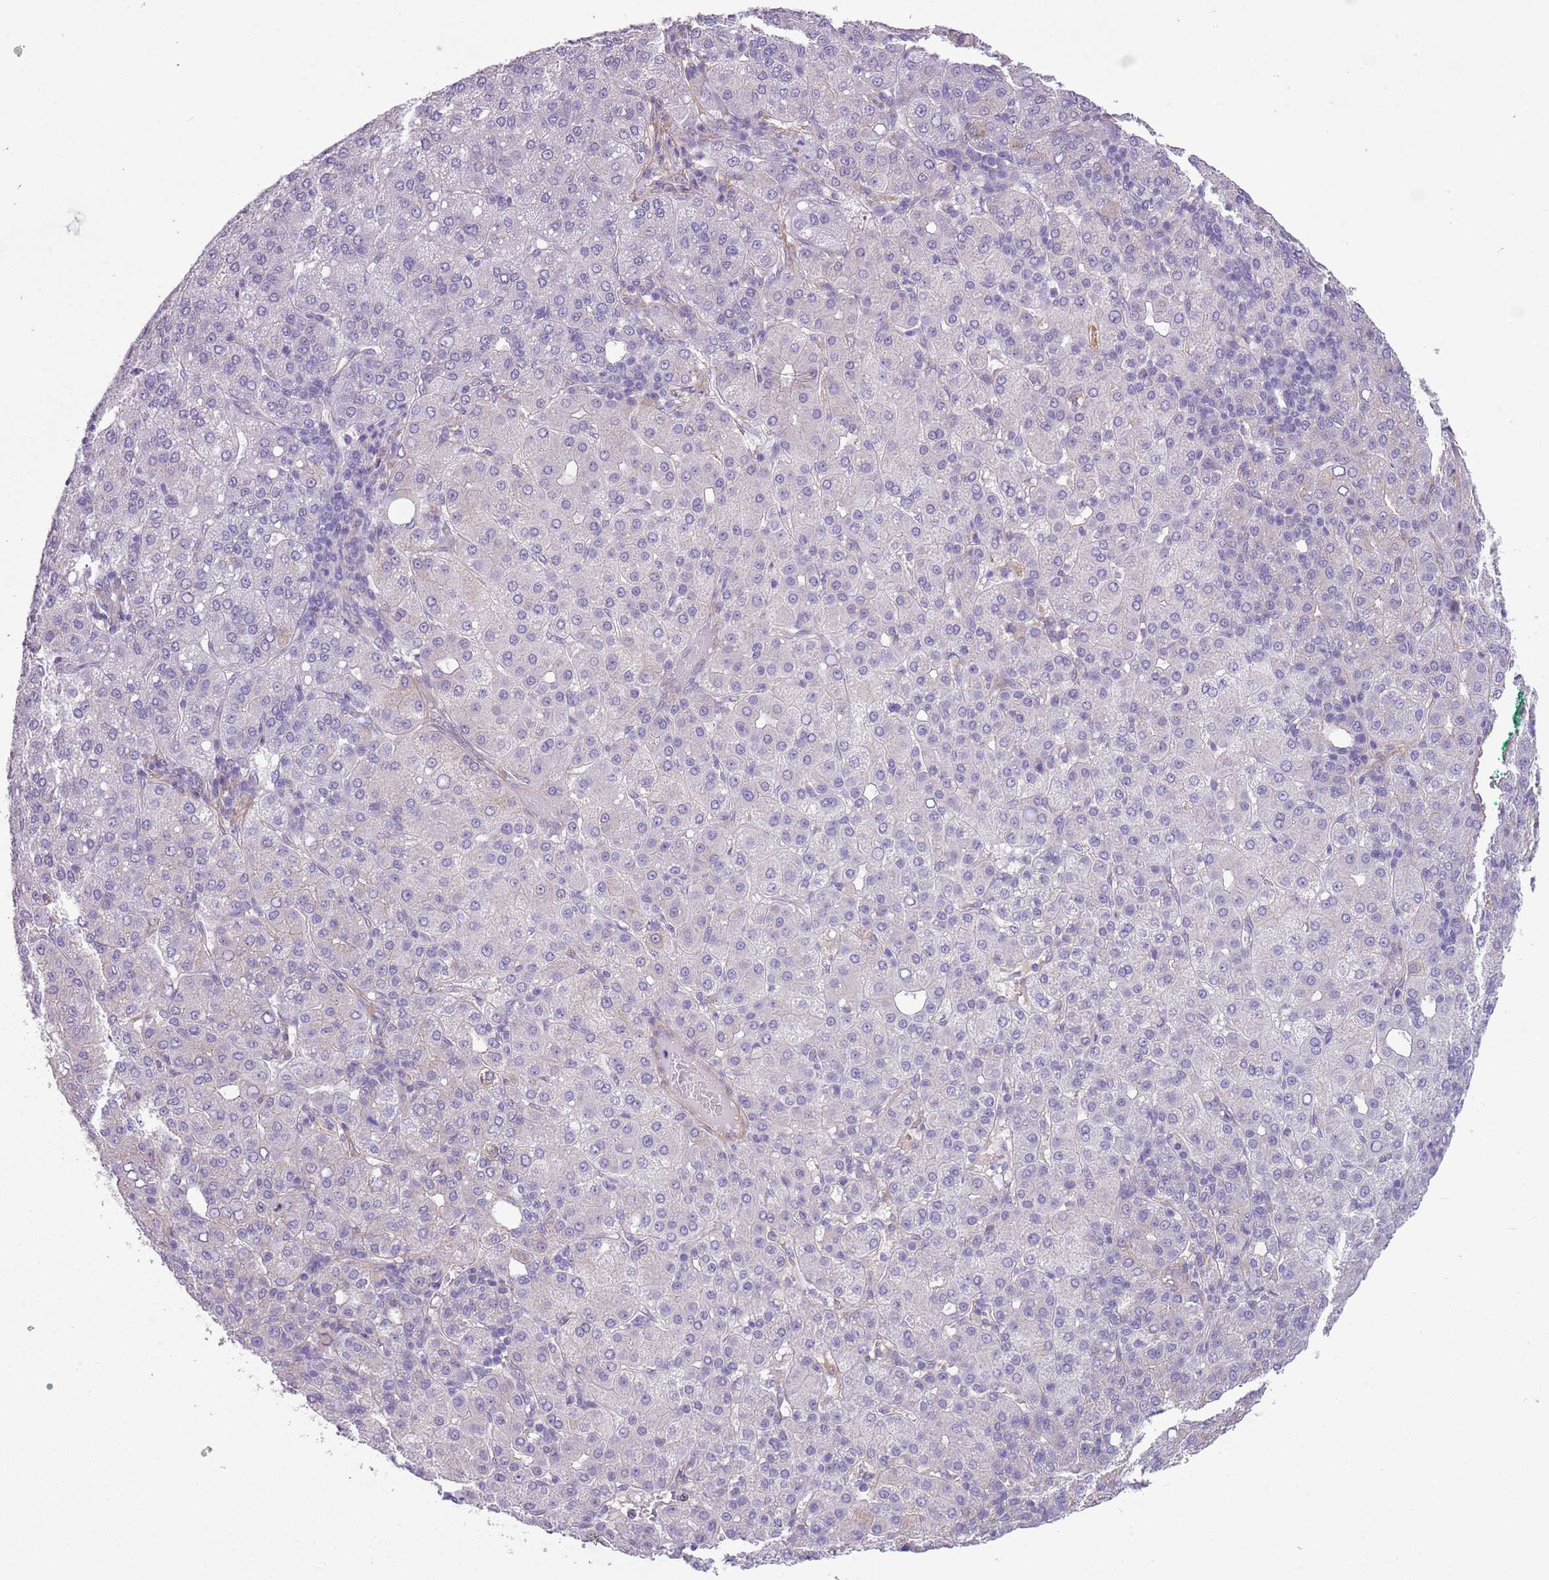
{"staining": {"intensity": "negative", "quantity": "none", "location": "none"}, "tissue": "liver cancer", "cell_type": "Tumor cells", "image_type": "cancer", "snomed": [{"axis": "morphology", "description": "Carcinoma, Hepatocellular, NOS"}, {"axis": "topography", "description": "Liver"}], "caption": "Immunohistochemistry (IHC) photomicrograph of human hepatocellular carcinoma (liver) stained for a protein (brown), which demonstrates no expression in tumor cells.", "gene": "CREBZF", "patient": {"sex": "male", "age": 65}}